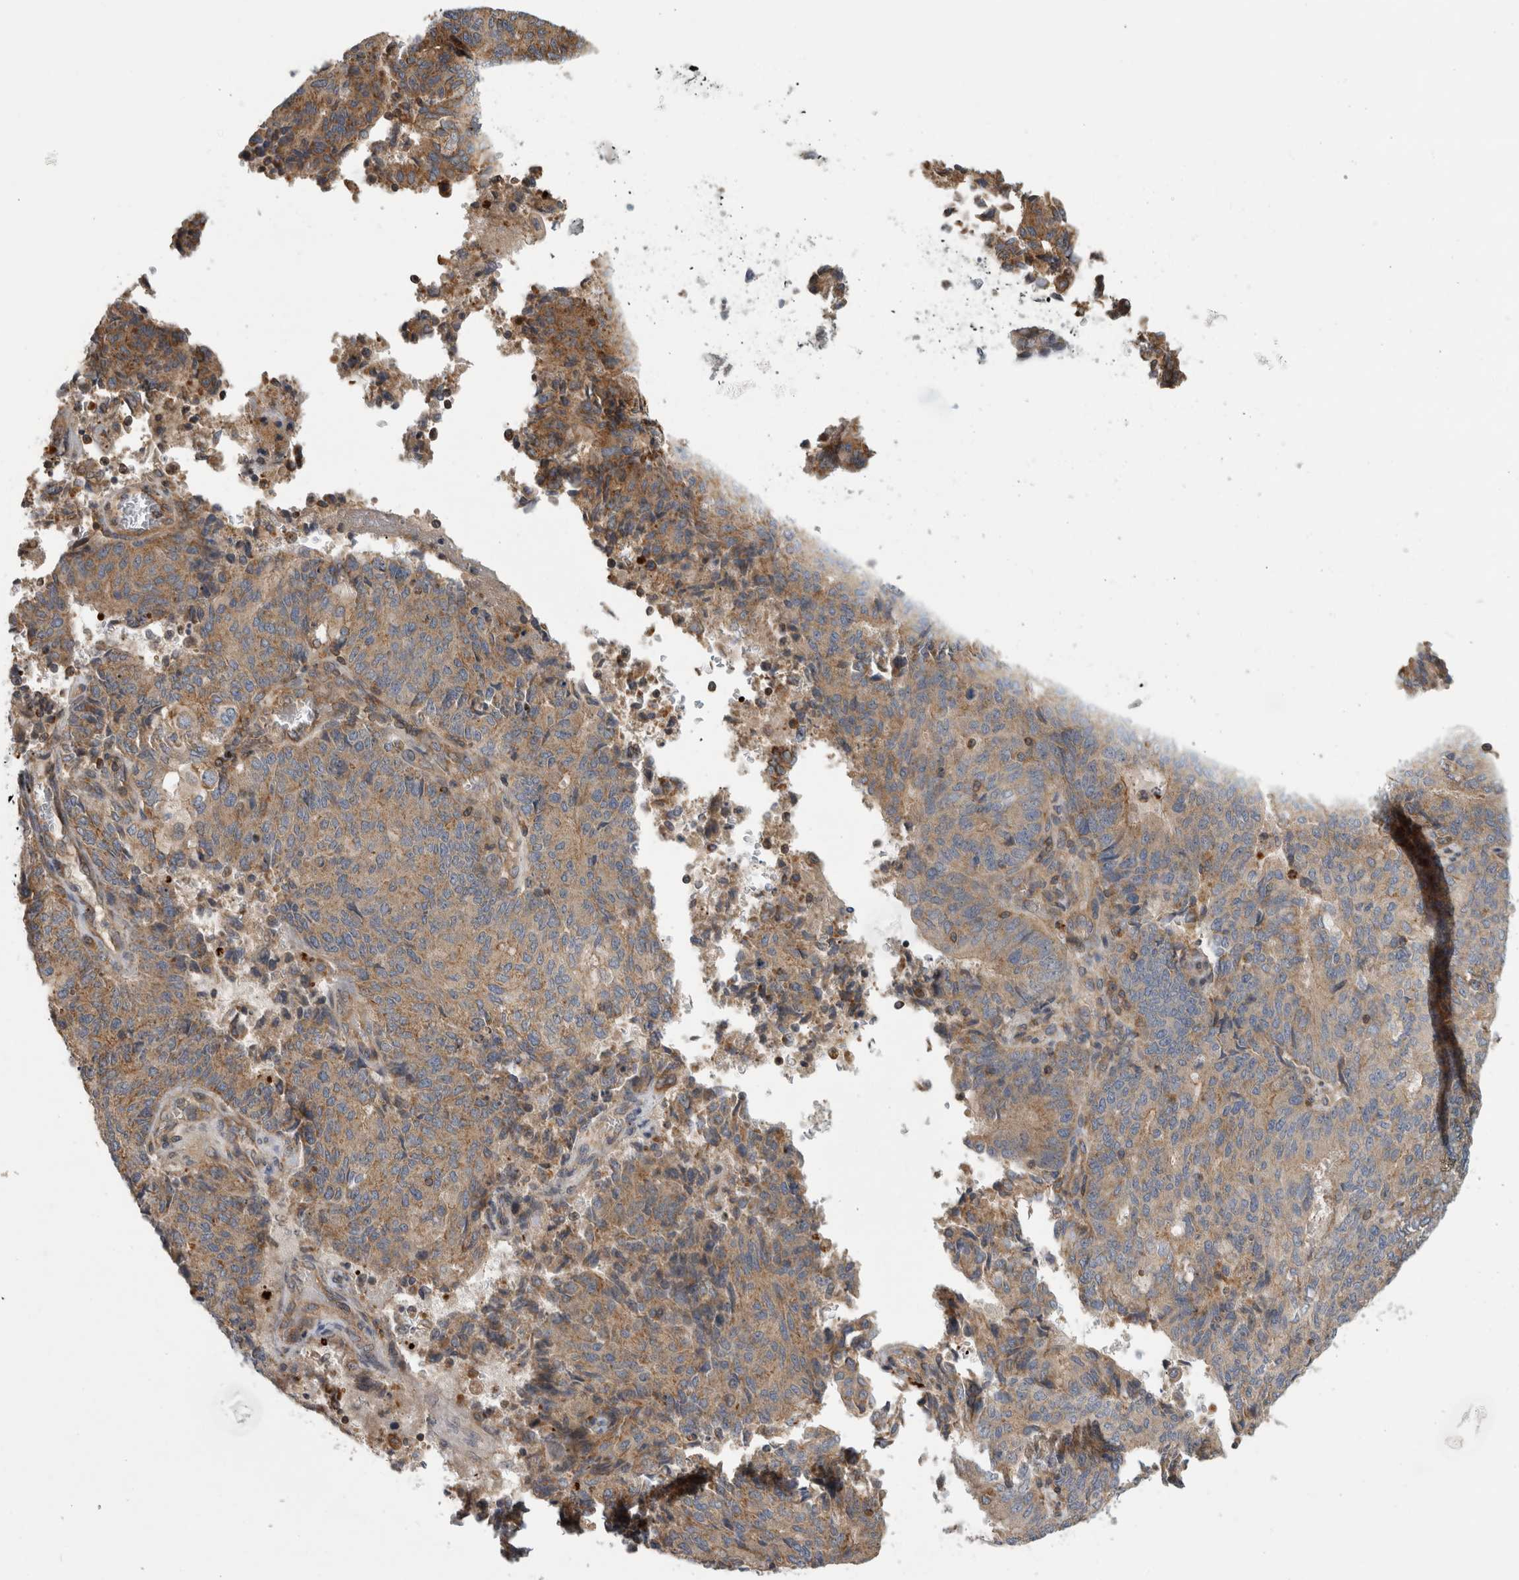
{"staining": {"intensity": "moderate", "quantity": ">75%", "location": "cytoplasmic/membranous"}, "tissue": "endometrial cancer", "cell_type": "Tumor cells", "image_type": "cancer", "snomed": [{"axis": "morphology", "description": "Adenocarcinoma, NOS"}, {"axis": "topography", "description": "Endometrium"}], "caption": "Endometrial cancer (adenocarcinoma) tissue displays moderate cytoplasmic/membranous positivity in approximately >75% of tumor cells, visualized by immunohistochemistry.", "gene": "GRIK2", "patient": {"sex": "female", "age": 80}}